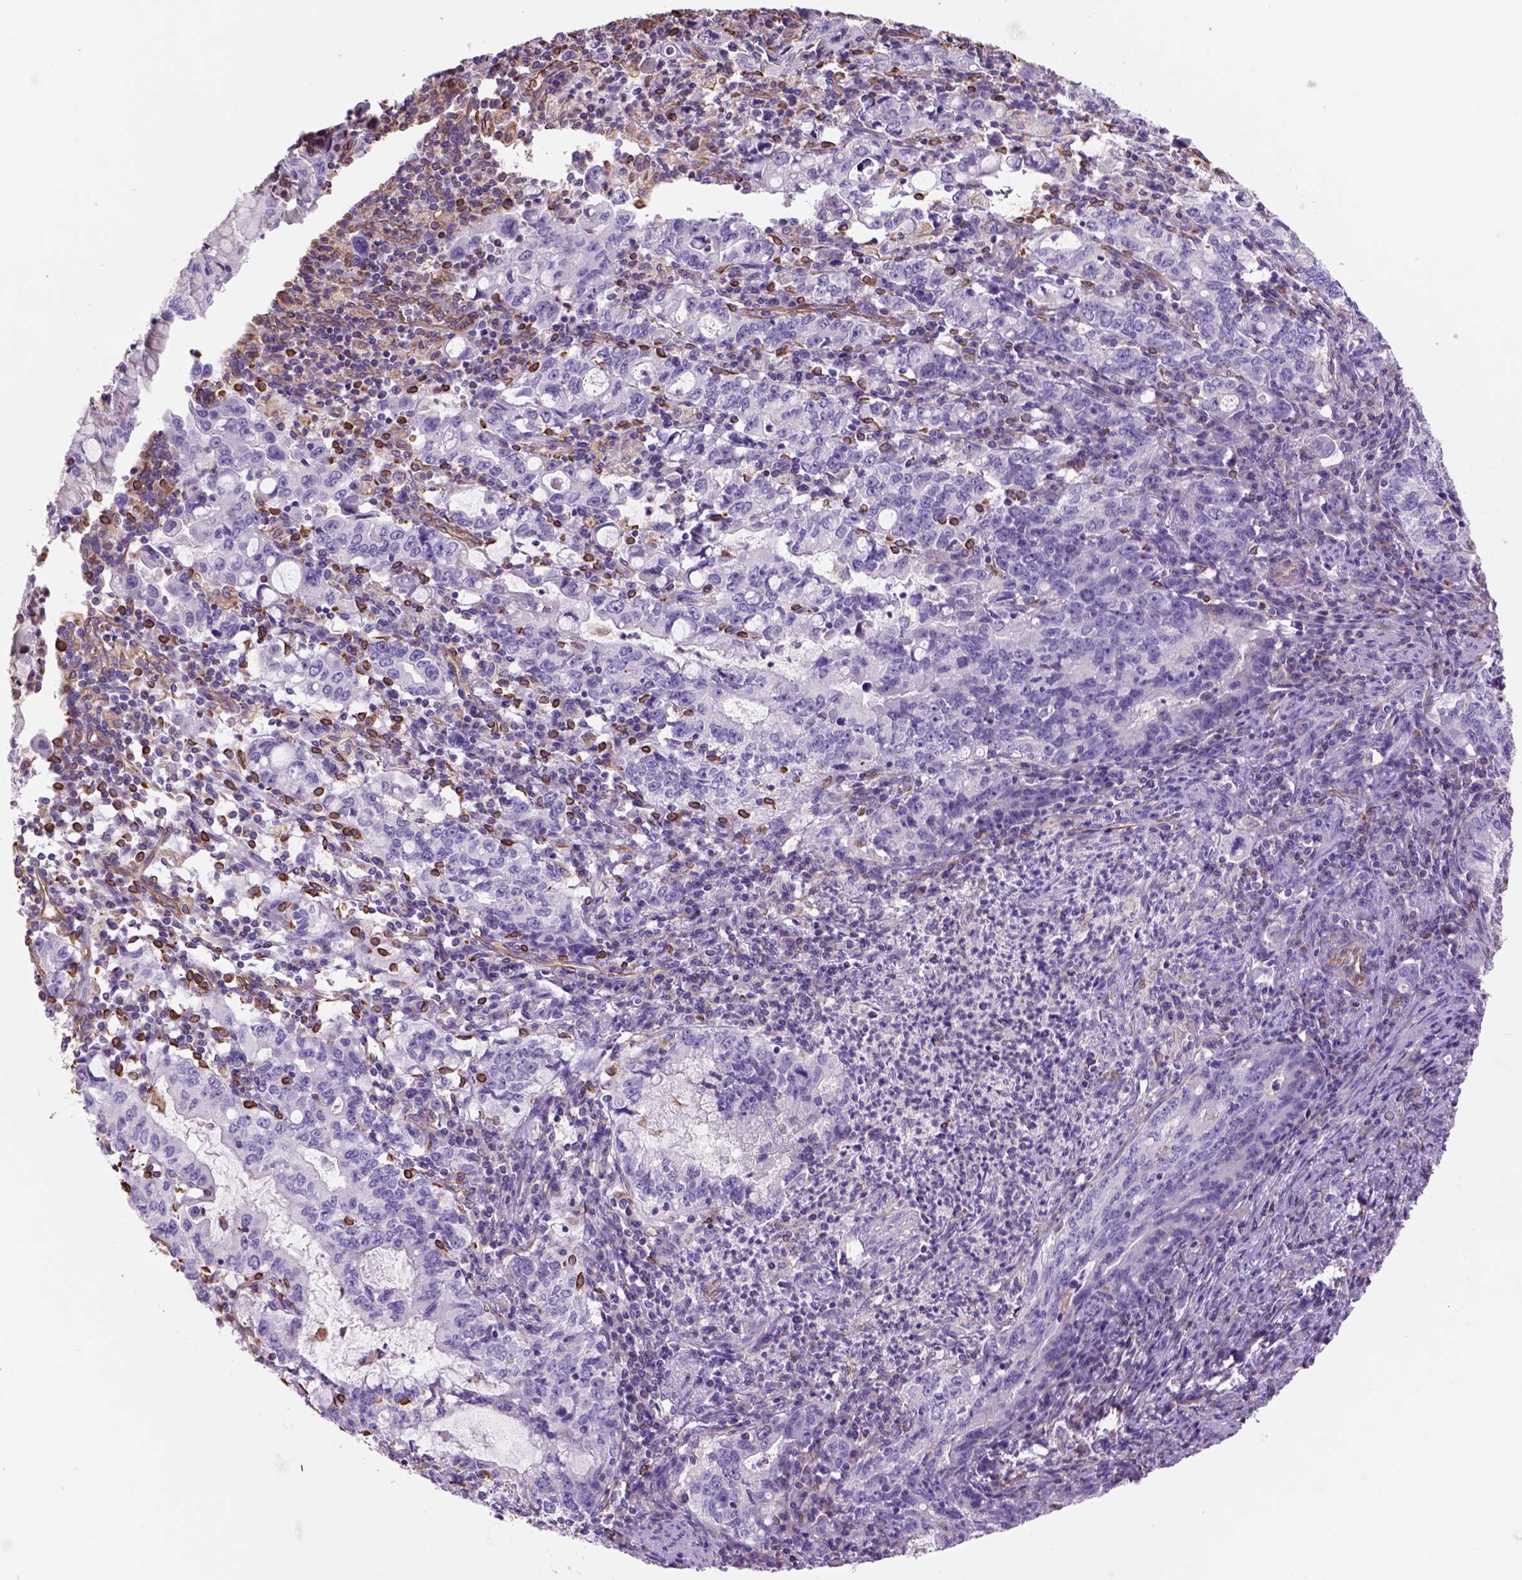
{"staining": {"intensity": "negative", "quantity": "none", "location": "none"}, "tissue": "stomach cancer", "cell_type": "Tumor cells", "image_type": "cancer", "snomed": [{"axis": "morphology", "description": "Adenocarcinoma, NOS"}, {"axis": "topography", "description": "Stomach, lower"}], "caption": "This is an immunohistochemistry photomicrograph of human stomach cancer (adenocarcinoma). There is no expression in tumor cells.", "gene": "ZZZ3", "patient": {"sex": "female", "age": 72}}